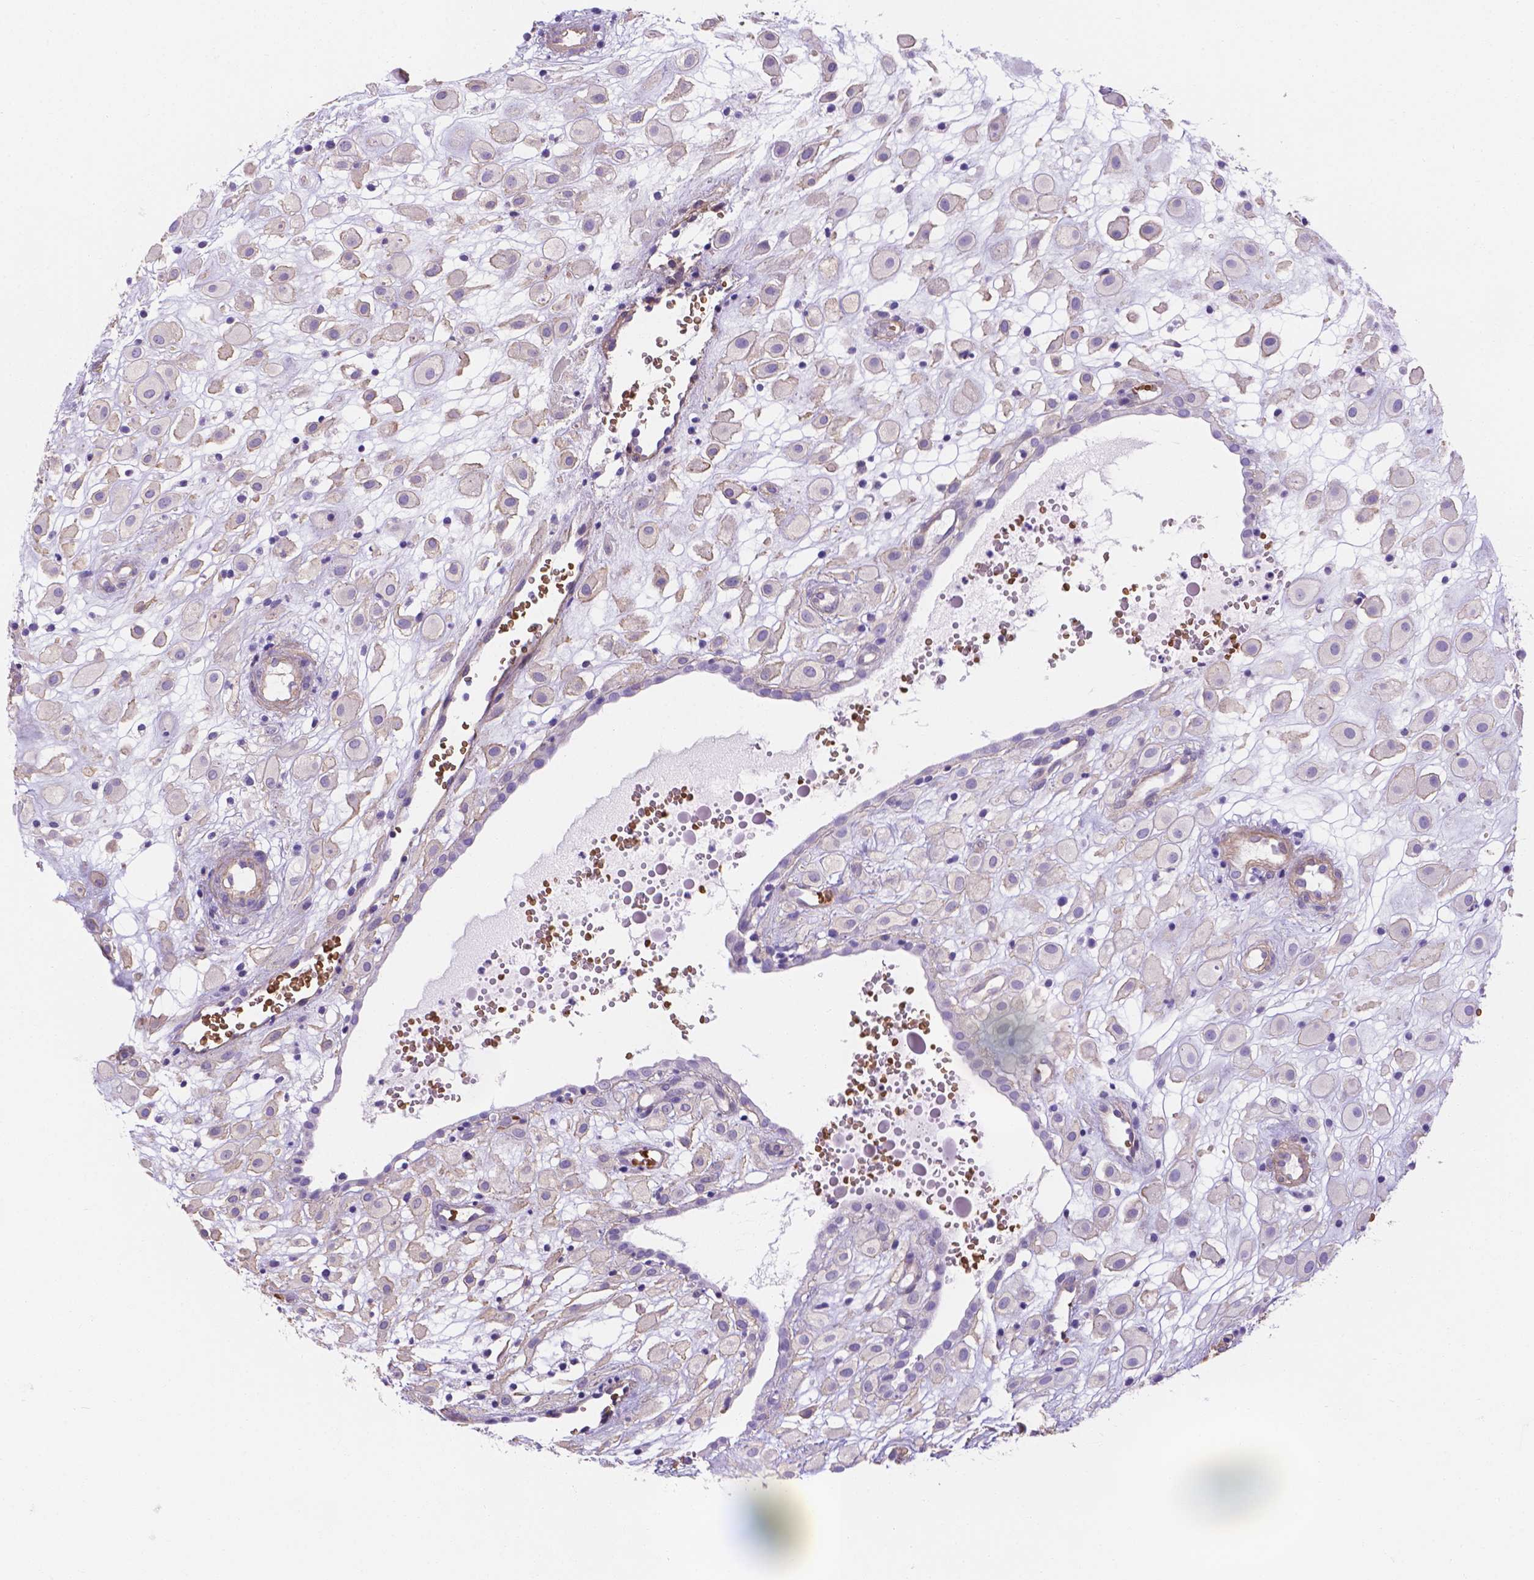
{"staining": {"intensity": "negative", "quantity": "none", "location": "none"}, "tissue": "placenta", "cell_type": "Decidual cells", "image_type": "normal", "snomed": [{"axis": "morphology", "description": "Normal tissue, NOS"}, {"axis": "topography", "description": "Placenta"}], "caption": "Immunohistochemistry (IHC) histopathology image of benign placenta: placenta stained with DAB reveals no significant protein positivity in decidual cells.", "gene": "SLC40A1", "patient": {"sex": "female", "age": 24}}